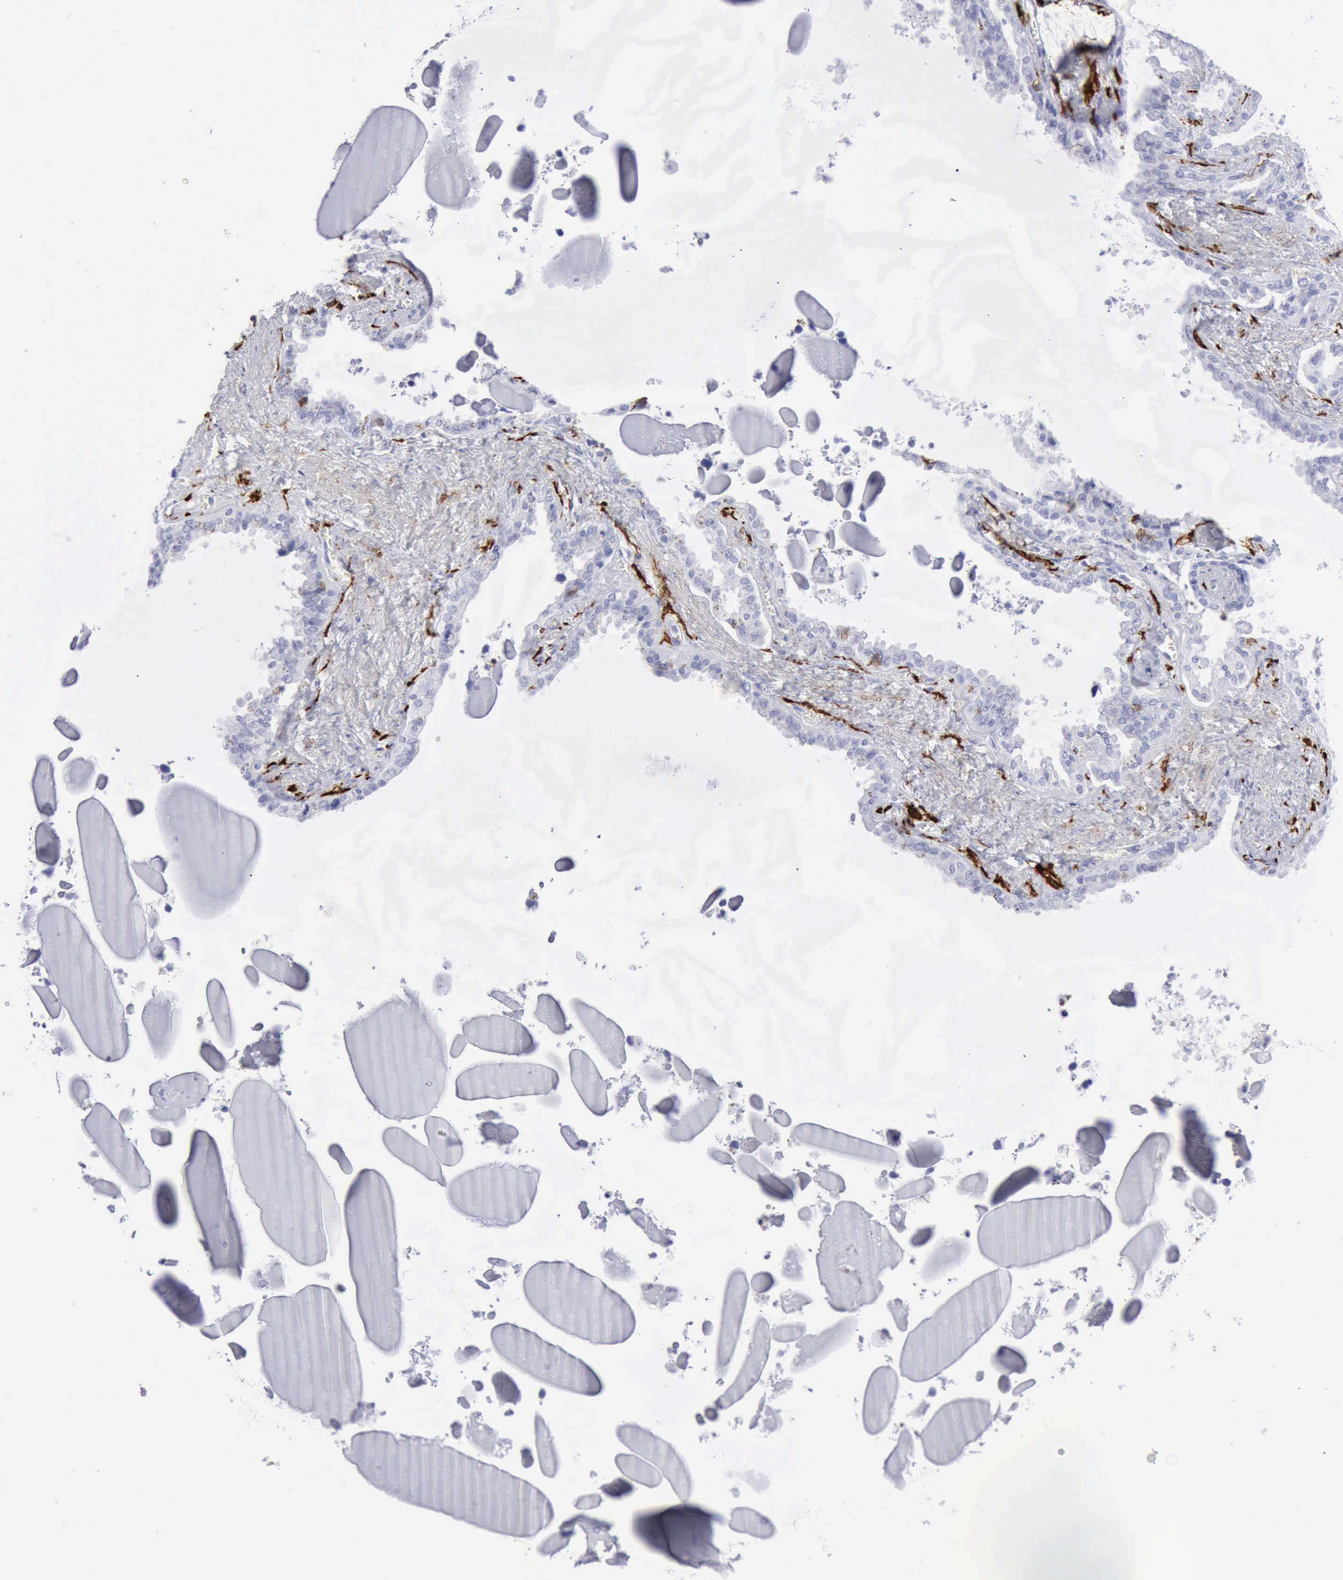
{"staining": {"intensity": "negative", "quantity": "none", "location": "none"}, "tissue": "seminal vesicle", "cell_type": "Glandular cells", "image_type": "normal", "snomed": [{"axis": "morphology", "description": "Normal tissue, NOS"}, {"axis": "morphology", "description": "Inflammation, NOS"}, {"axis": "topography", "description": "Urinary bladder"}, {"axis": "topography", "description": "Prostate"}, {"axis": "topography", "description": "Seminal veicle"}], "caption": "This is a histopathology image of immunohistochemistry (IHC) staining of unremarkable seminal vesicle, which shows no staining in glandular cells.", "gene": "NCAM1", "patient": {"sex": "male", "age": 82}}